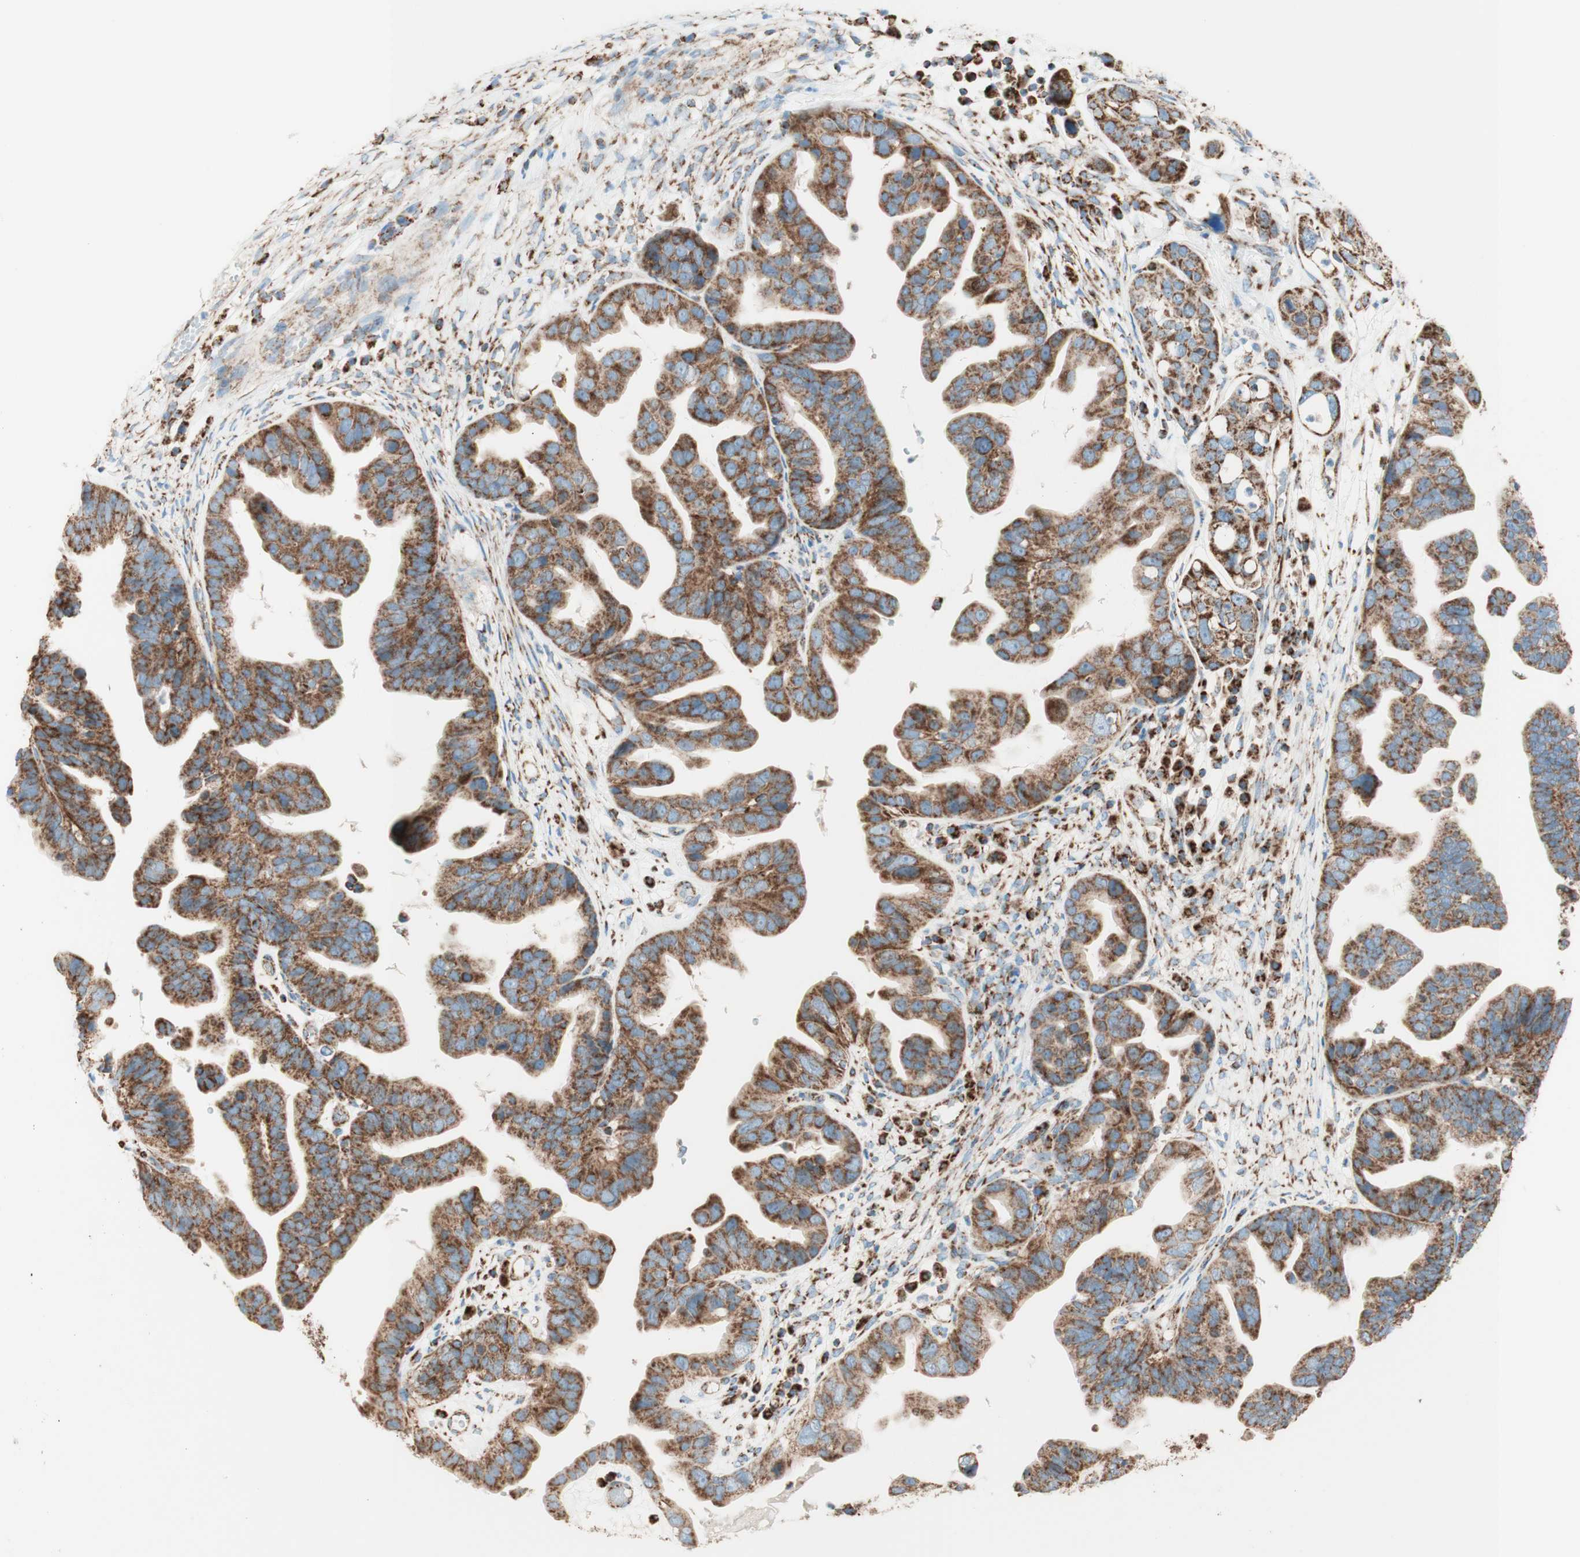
{"staining": {"intensity": "moderate", "quantity": ">75%", "location": "cytoplasmic/membranous"}, "tissue": "ovarian cancer", "cell_type": "Tumor cells", "image_type": "cancer", "snomed": [{"axis": "morphology", "description": "Cystadenocarcinoma, serous, NOS"}, {"axis": "topography", "description": "Ovary"}], "caption": "A brown stain highlights moderate cytoplasmic/membranous positivity of a protein in human ovarian cancer (serous cystadenocarcinoma) tumor cells.", "gene": "TOMM20", "patient": {"sex": "female", "age": 56}}